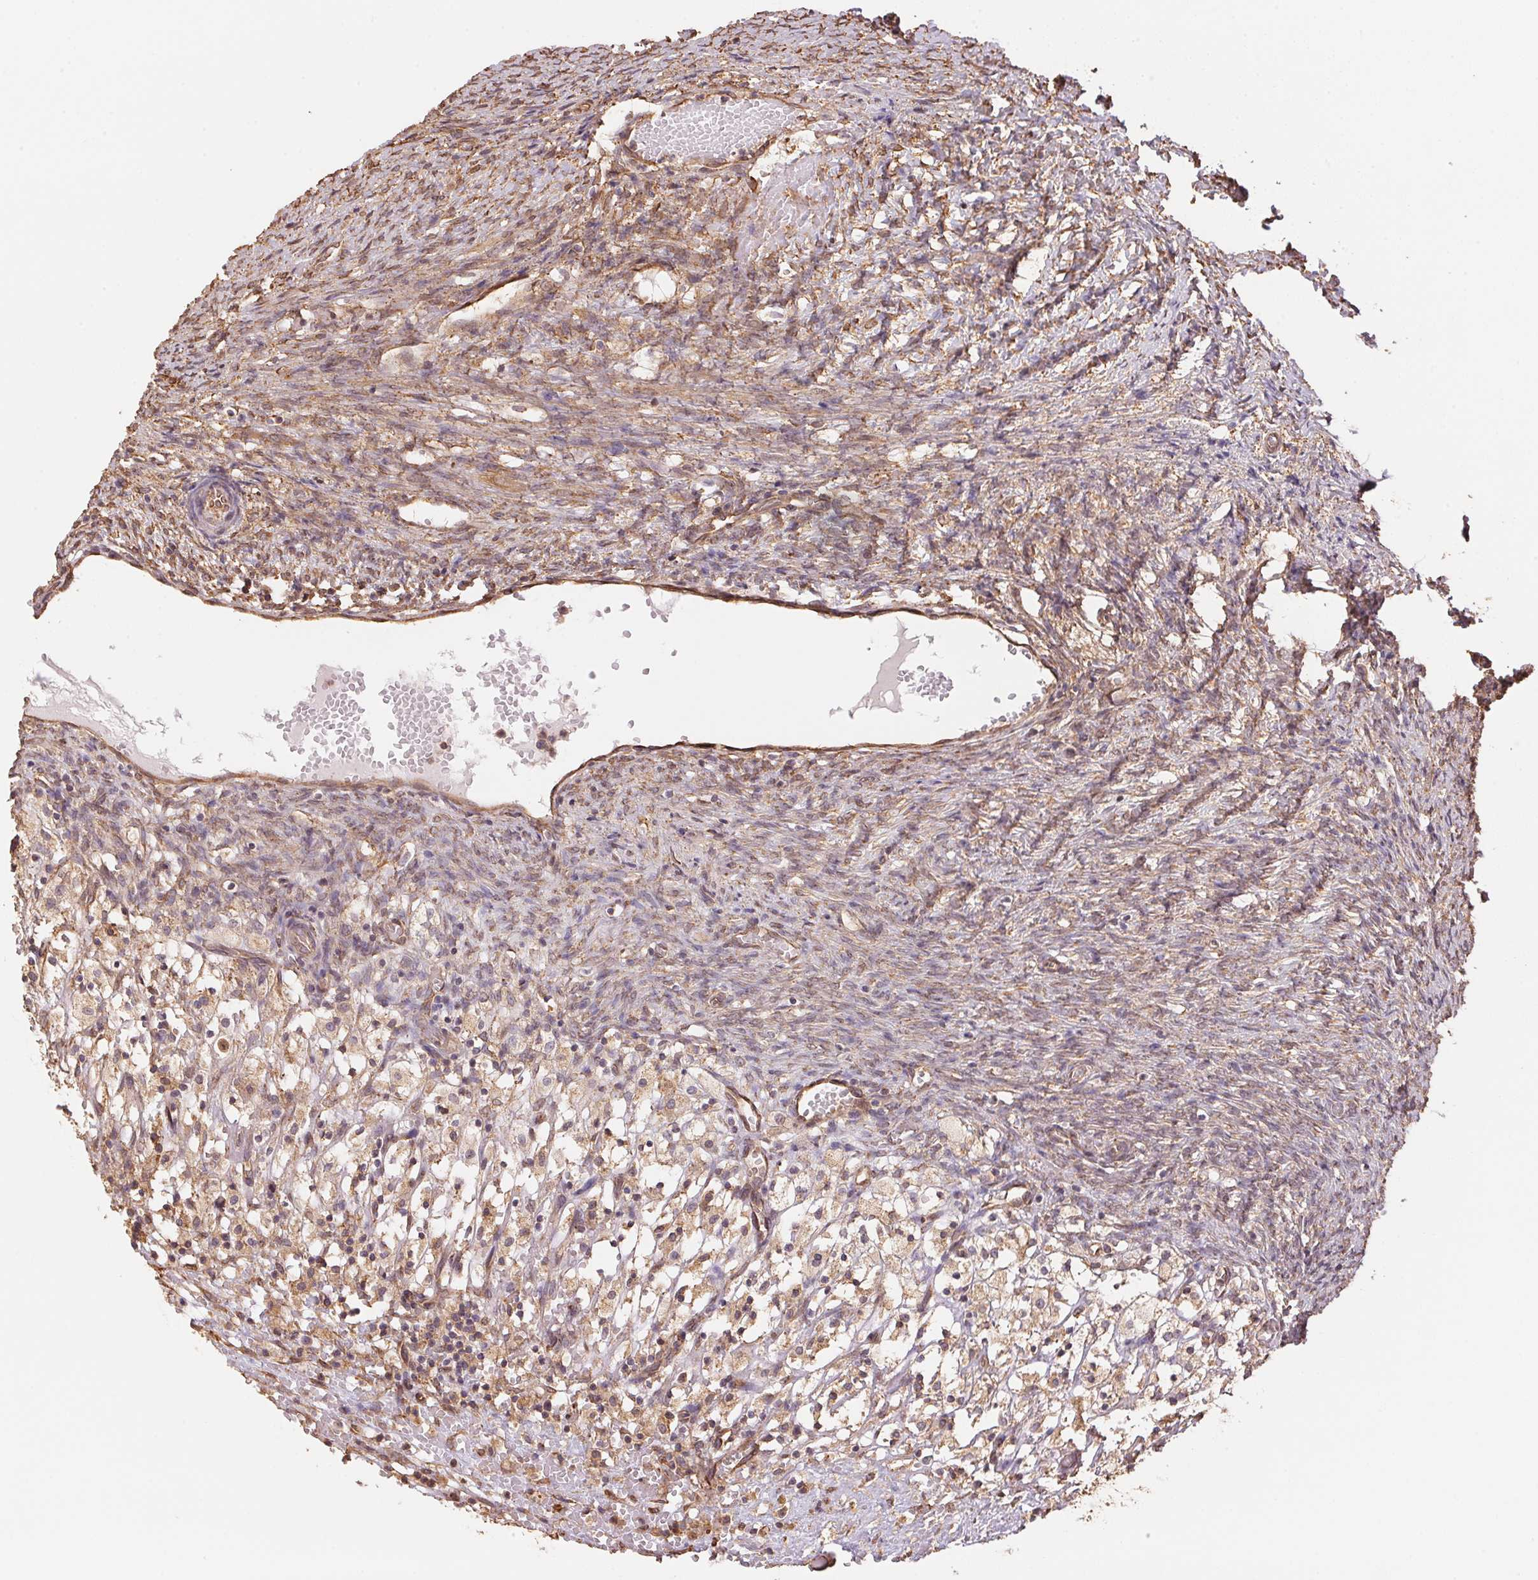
{"staining": {"intensity": "weak", "quantity": ">75%", "location": "cytoplasmic/membranous"}, "tissue": "ovary", "cell_type": "Follicle cells", "image_type": "normal", "snomed": [{"axis": "morphology", "description": "Normal tissue, NOS"}, {"axis": "topography", "description": "Ovary"}], "caption": "Ovary stained with a brown dye displays weak cytoplasmic/membranous positive expression in approximately >75% of follicle cells.", "gene": "C6orf163", "patient": {"sex": "female", "age": 46}}